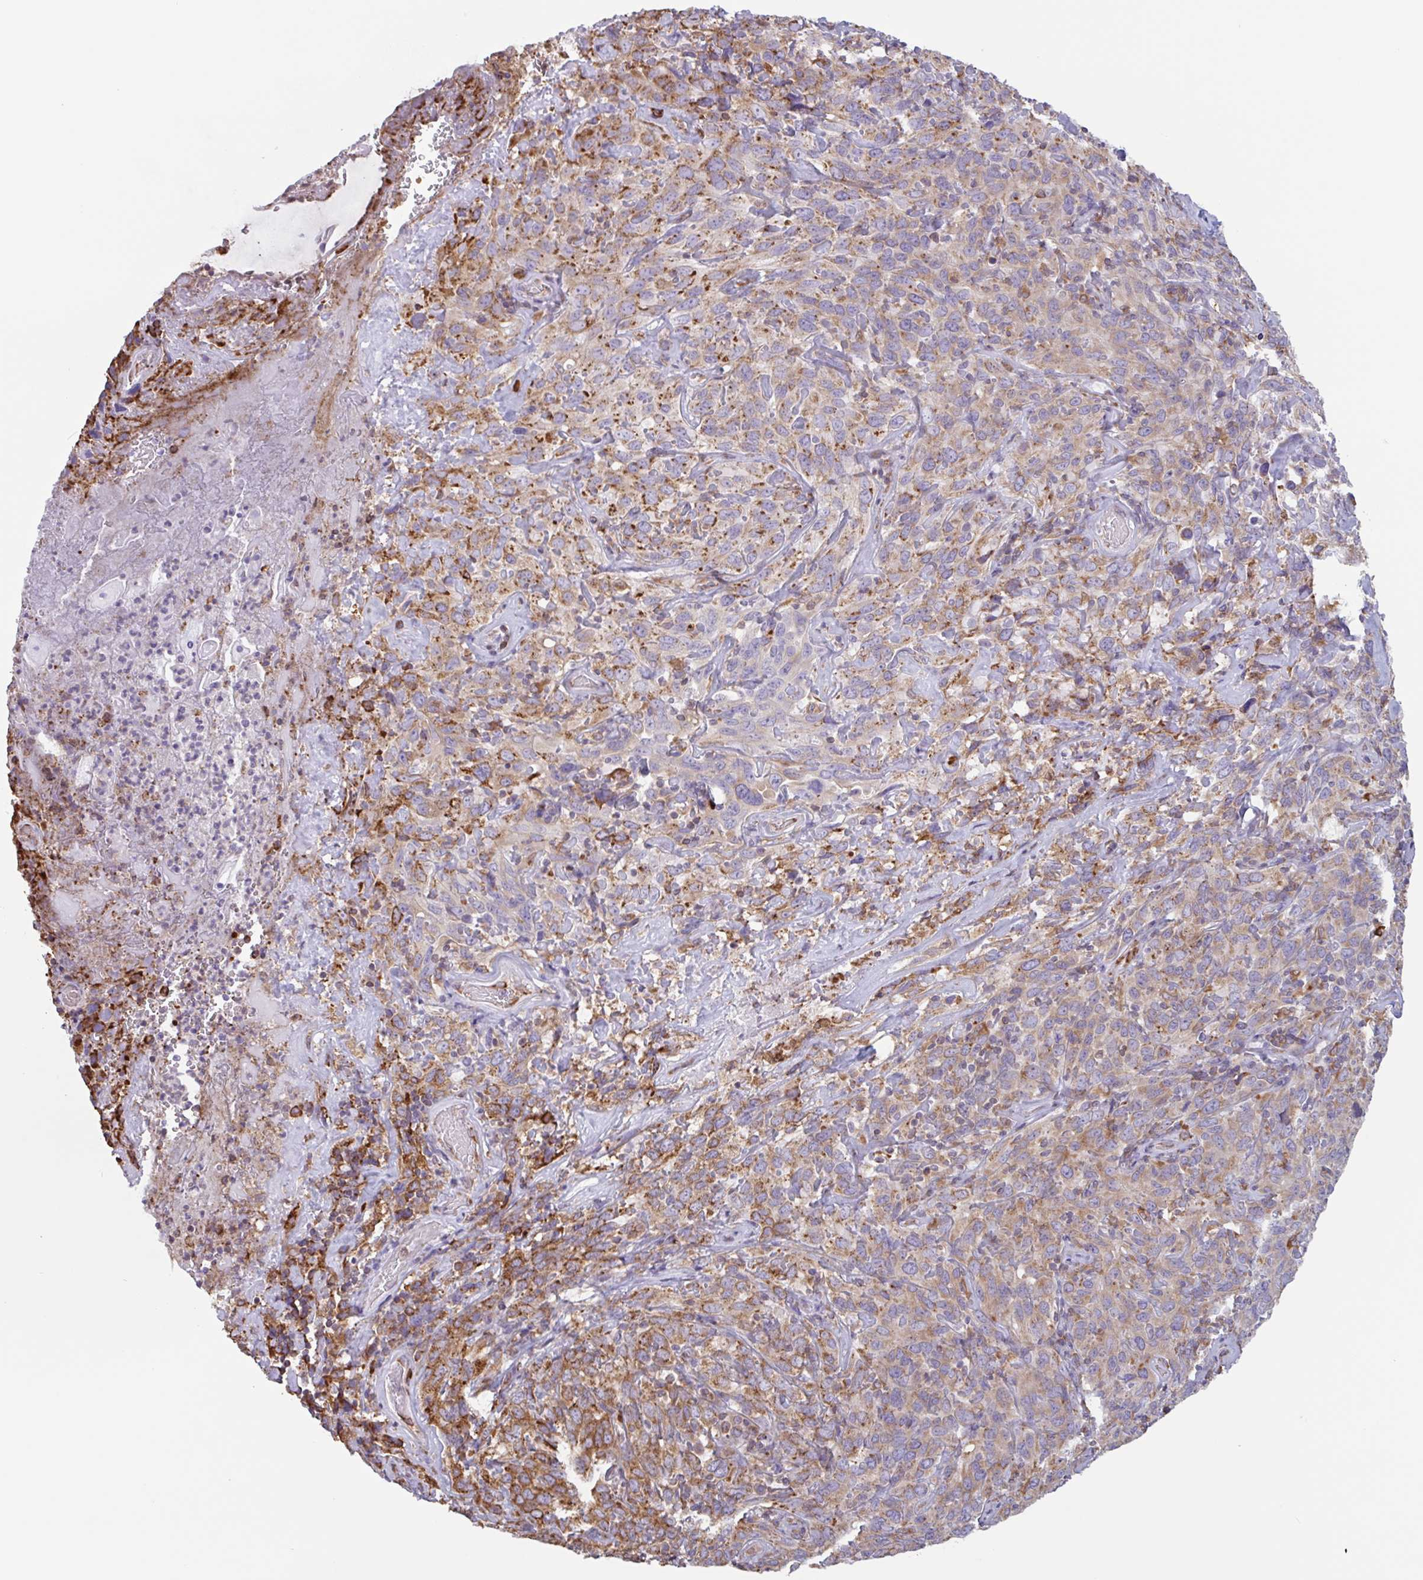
{"staining": {"intensity": "moderate", "quantity": "<25%", "location": "cytoplasmic/membranous"}, "tissue": "cervical cancer", "cell_type": "Tumor cells", "image_type": "cancer", "snomed": [{"axis": "morphology", "description": "Squamous cell carcinoma, NOS"}, {"axis": "topography", "description": "Cervix"}], "caption": "Cervical cancer (squamous cell carcinoma) tissue exhibits moderate cytoplasmic/membranous staining in about <25% of tumor cells, visualized by immunohistochemistry. The staining was performed using DAB (3,3'-diaminobenzidine) to visualize the protein expression in brown, while the nuclei were stained in blue with hematoxylin (Magnification: 20x).", "gene": "DOK4", "patient": {"sex": "female", "age": 51}}